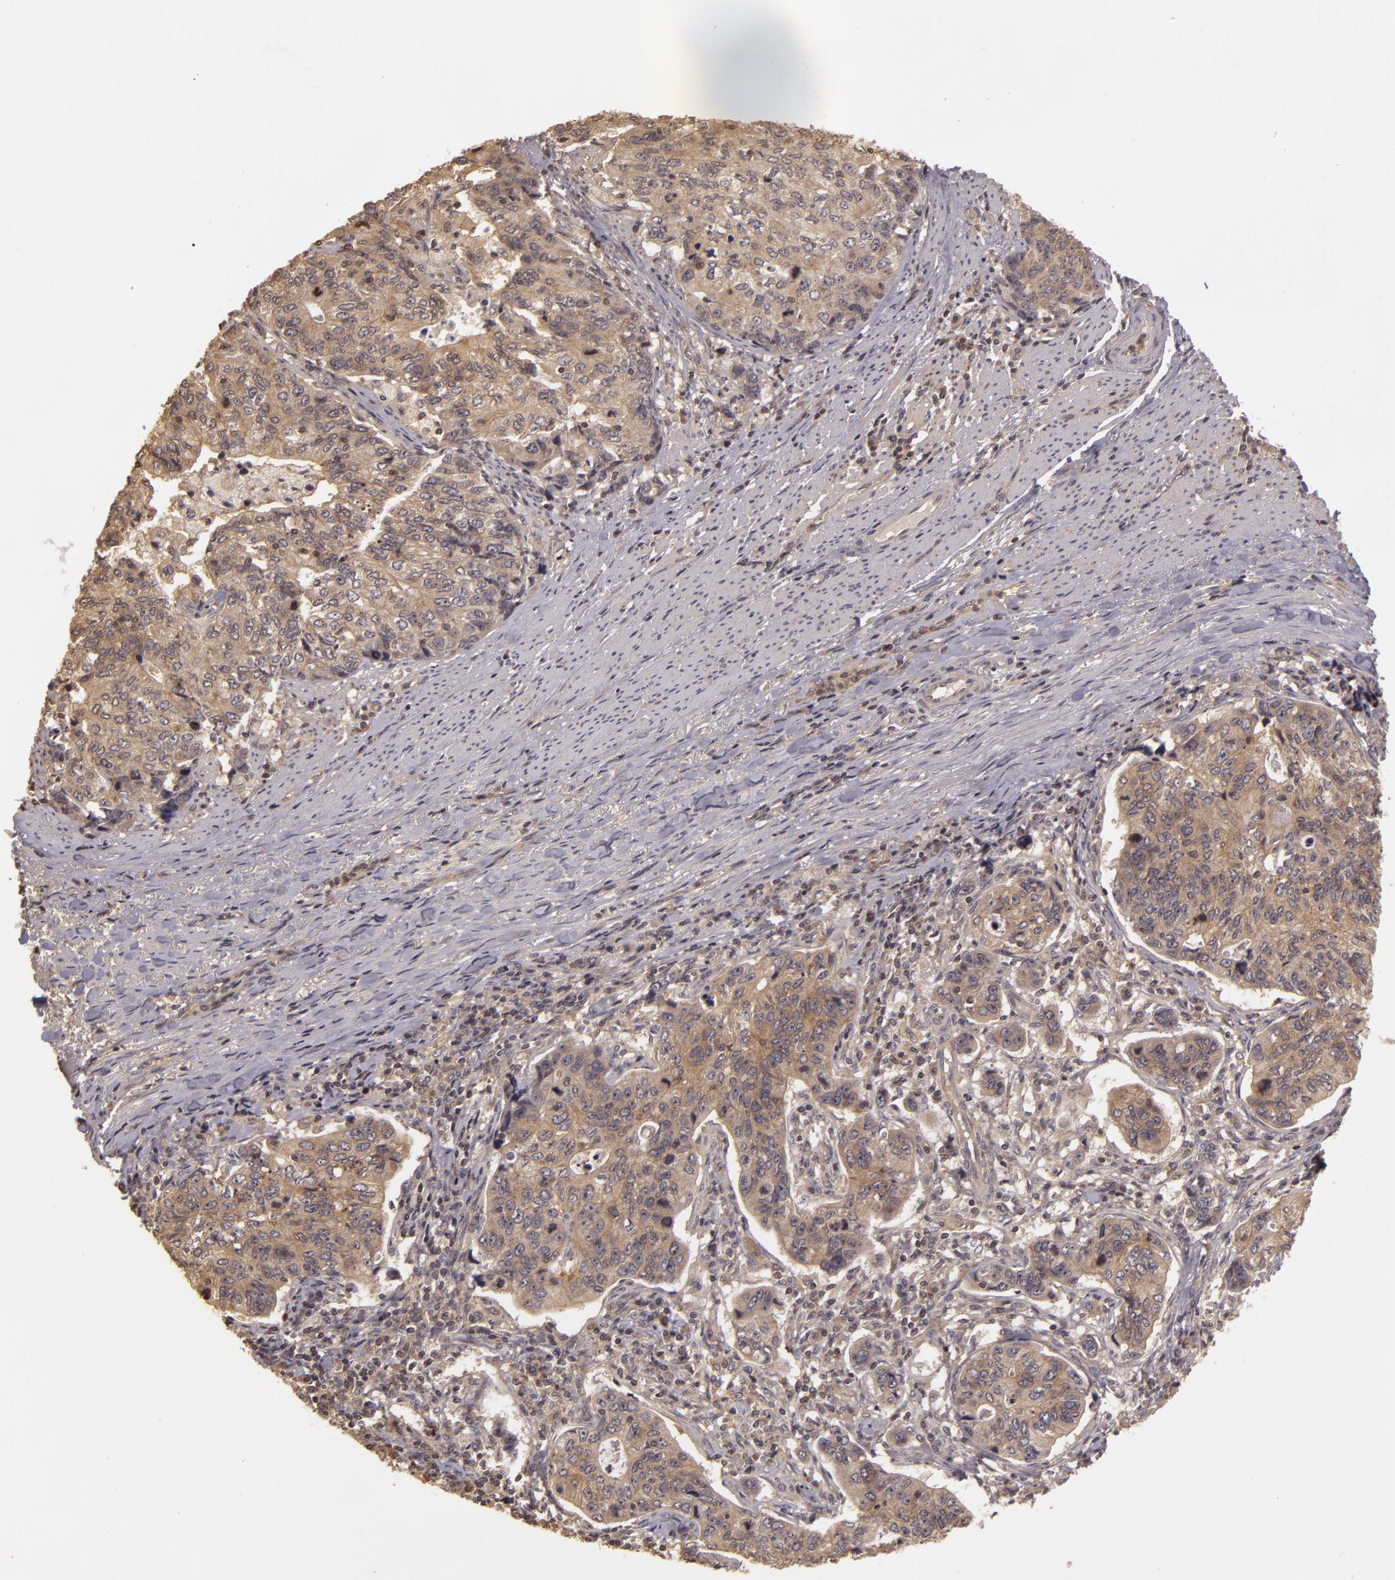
{"staining": {"intensity": "weak", "quantity": ">75%", "location": "cytoplasmic/membranous"}, "tissue": "stomach cancer", "cell_type": "Tumor cells", "image_type": "cancer", "snomed": [{"axis": "morphology", "description": "Adenocarcinoma, NOS"}, {"axis": "topography", "description": "Esophagus"}, {"axis": "topography", "description": "Stomach"}], "caption": "IHC photomicrograph of stomach cancer (adenocarcinoma) stained for a protein (brown), which demonstrates low levels of weak cytoplasmic/membranous staining in approximately >75% of tumor cells.", "gene": "HRAS", "patient": {"sex": "male", "age": 74}}